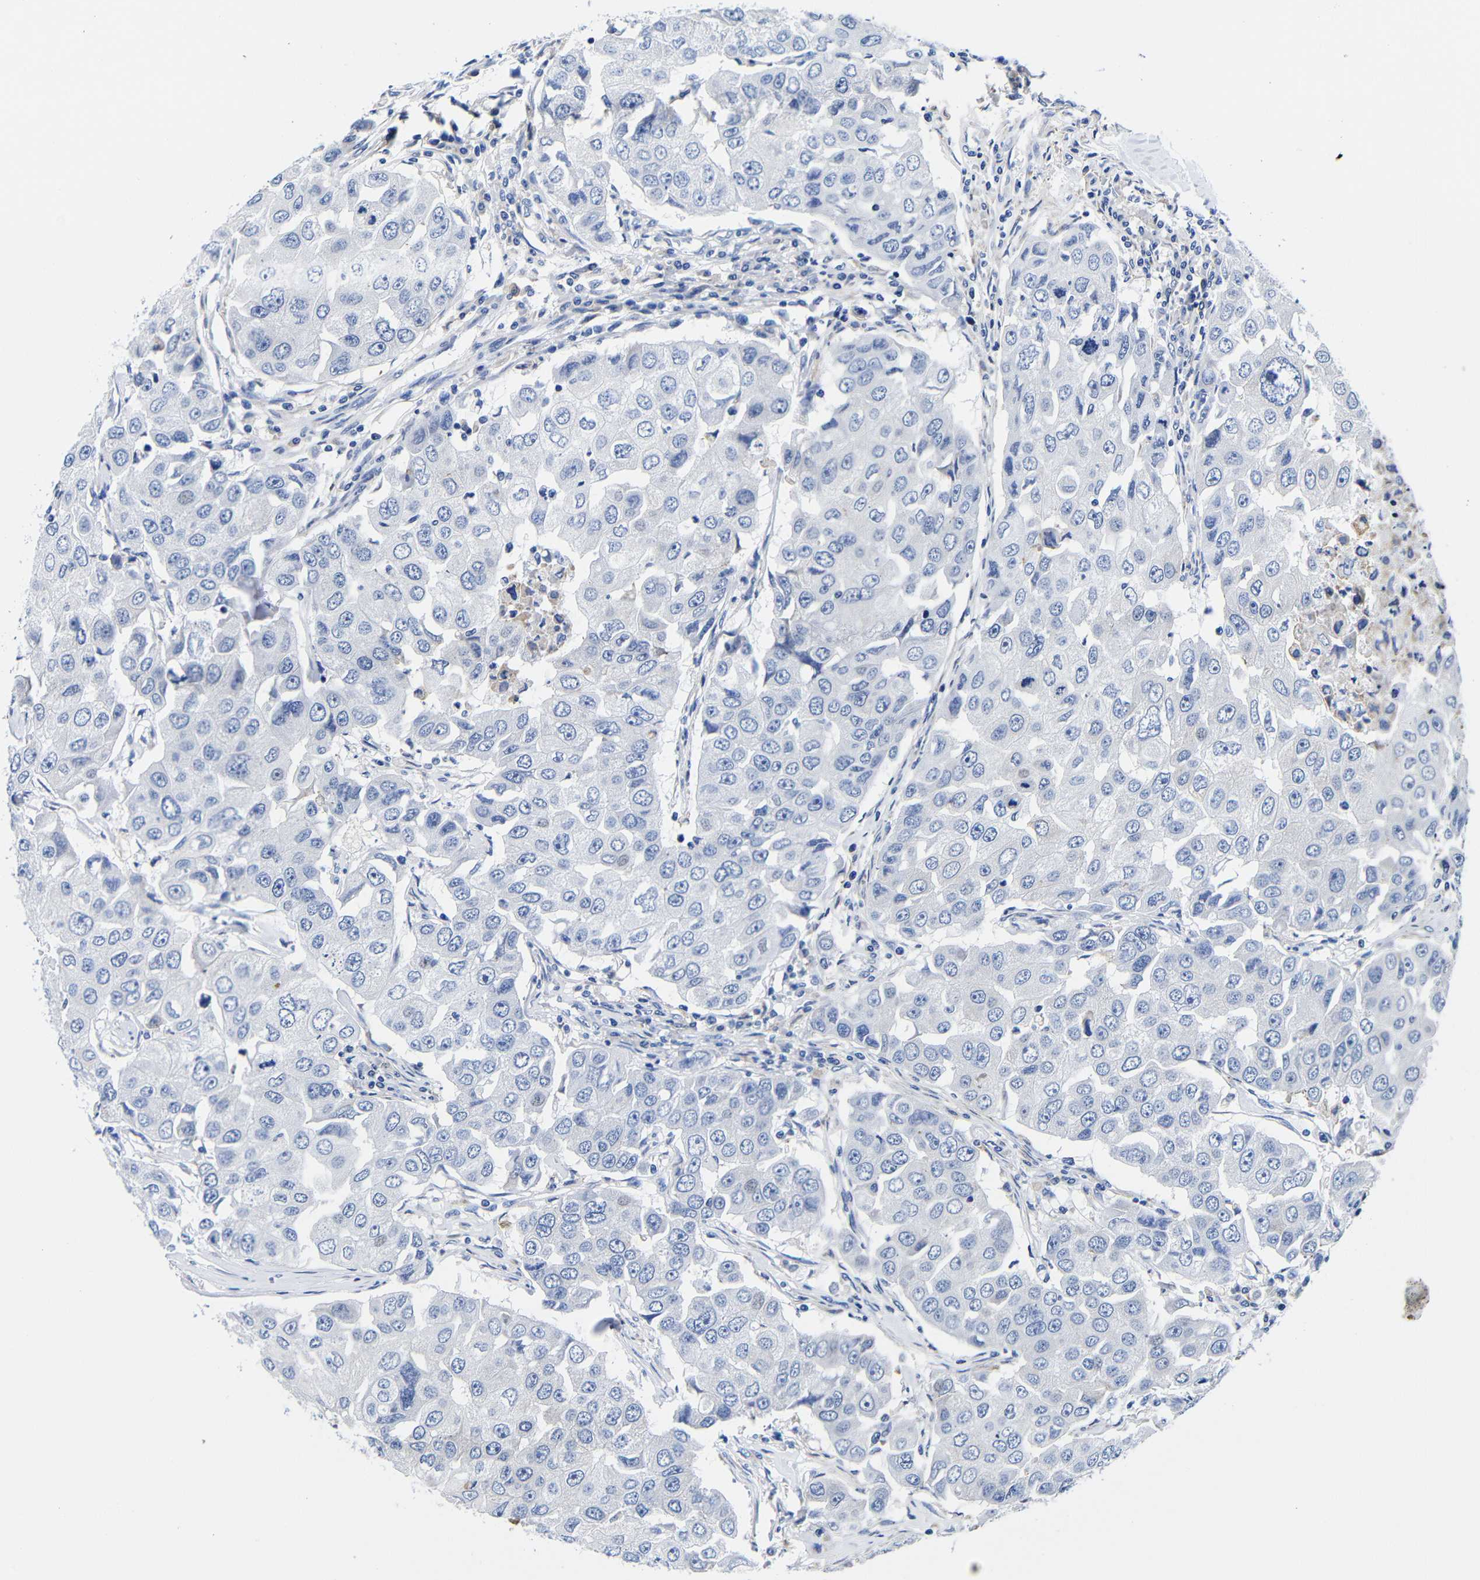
{"staining": {"intensity": "negative", "quantity": "none", "location": "none"}, "tissue": "breast cancer", "cell_type": "Tumor cells", "image_type": "cancer", "snomed": [{"axis": "morphology", "description": "Duct carcinoma"}, {"axis": "topography", "description": "Breast"}], "caption": "There is no significant positivity in tumor cells of breast cancer (invasive ductal carcinoma).", "gene": "CLEC4G", "patient": {"sex": "female", "age": 27}}